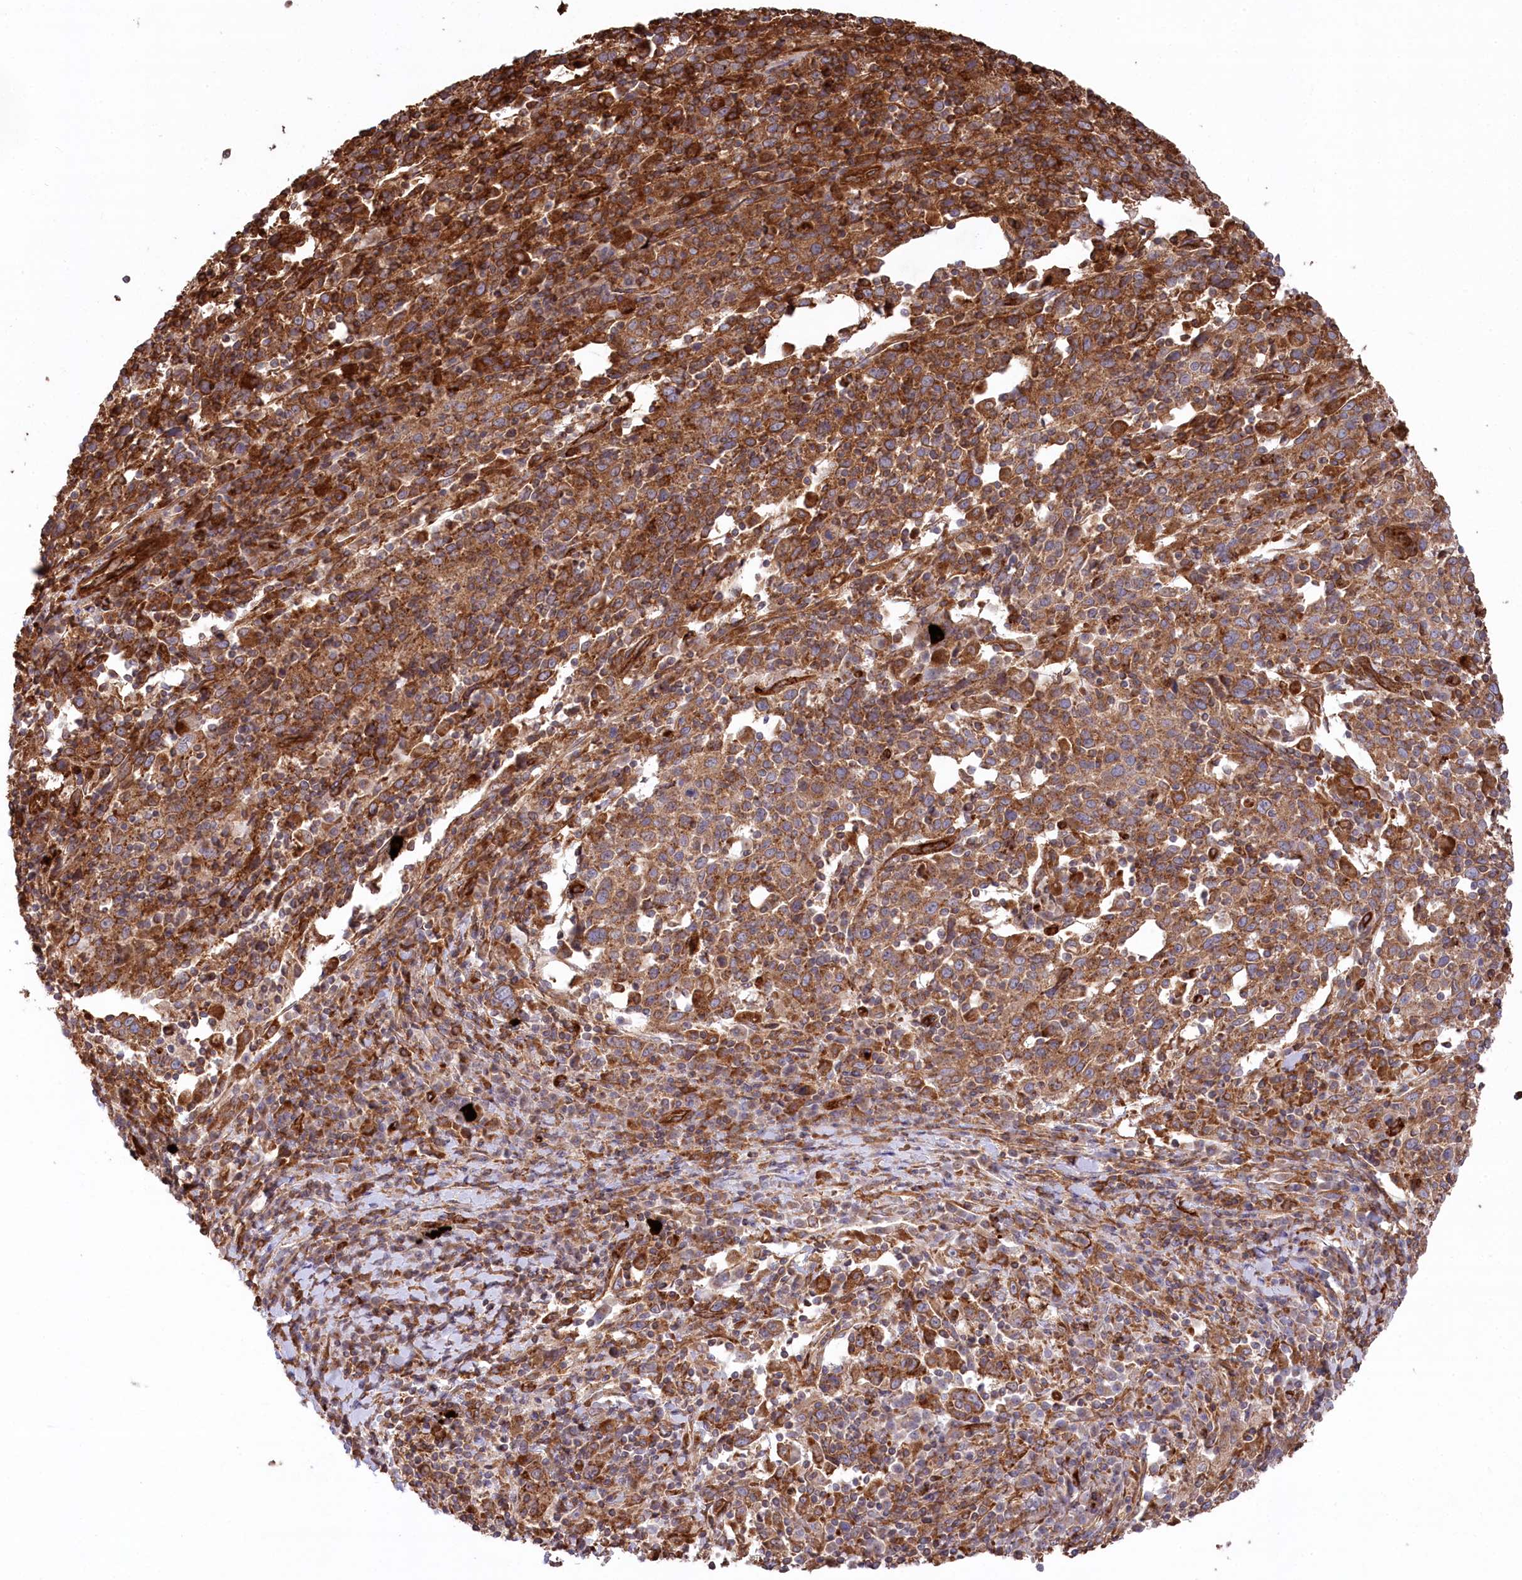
{"staining": {"intensity": "strong", "quantity": ">75%", "location": "cytoplasmic/membranous"}, "tissue": "cervical cancer", "cell_type": "Tumor cells", "image_type": "cancer", "snomed": [{"axis": "morphology", "description": "Squamous cell carcinoma, NOS"}, {"axis": "topography", "description": "Cervix"}], "caption": "Immunohistochemistry (DAB) staining of cervical squamous cell carcinoma shows strong cytoplasmic/membranous protein positivity in approximately >75% of tumor cells. (DAB = brown stain, brightfield microscopy at high magnification).", "gene": "MTPAP", "patient": {"sex": "female", "age": 46}}